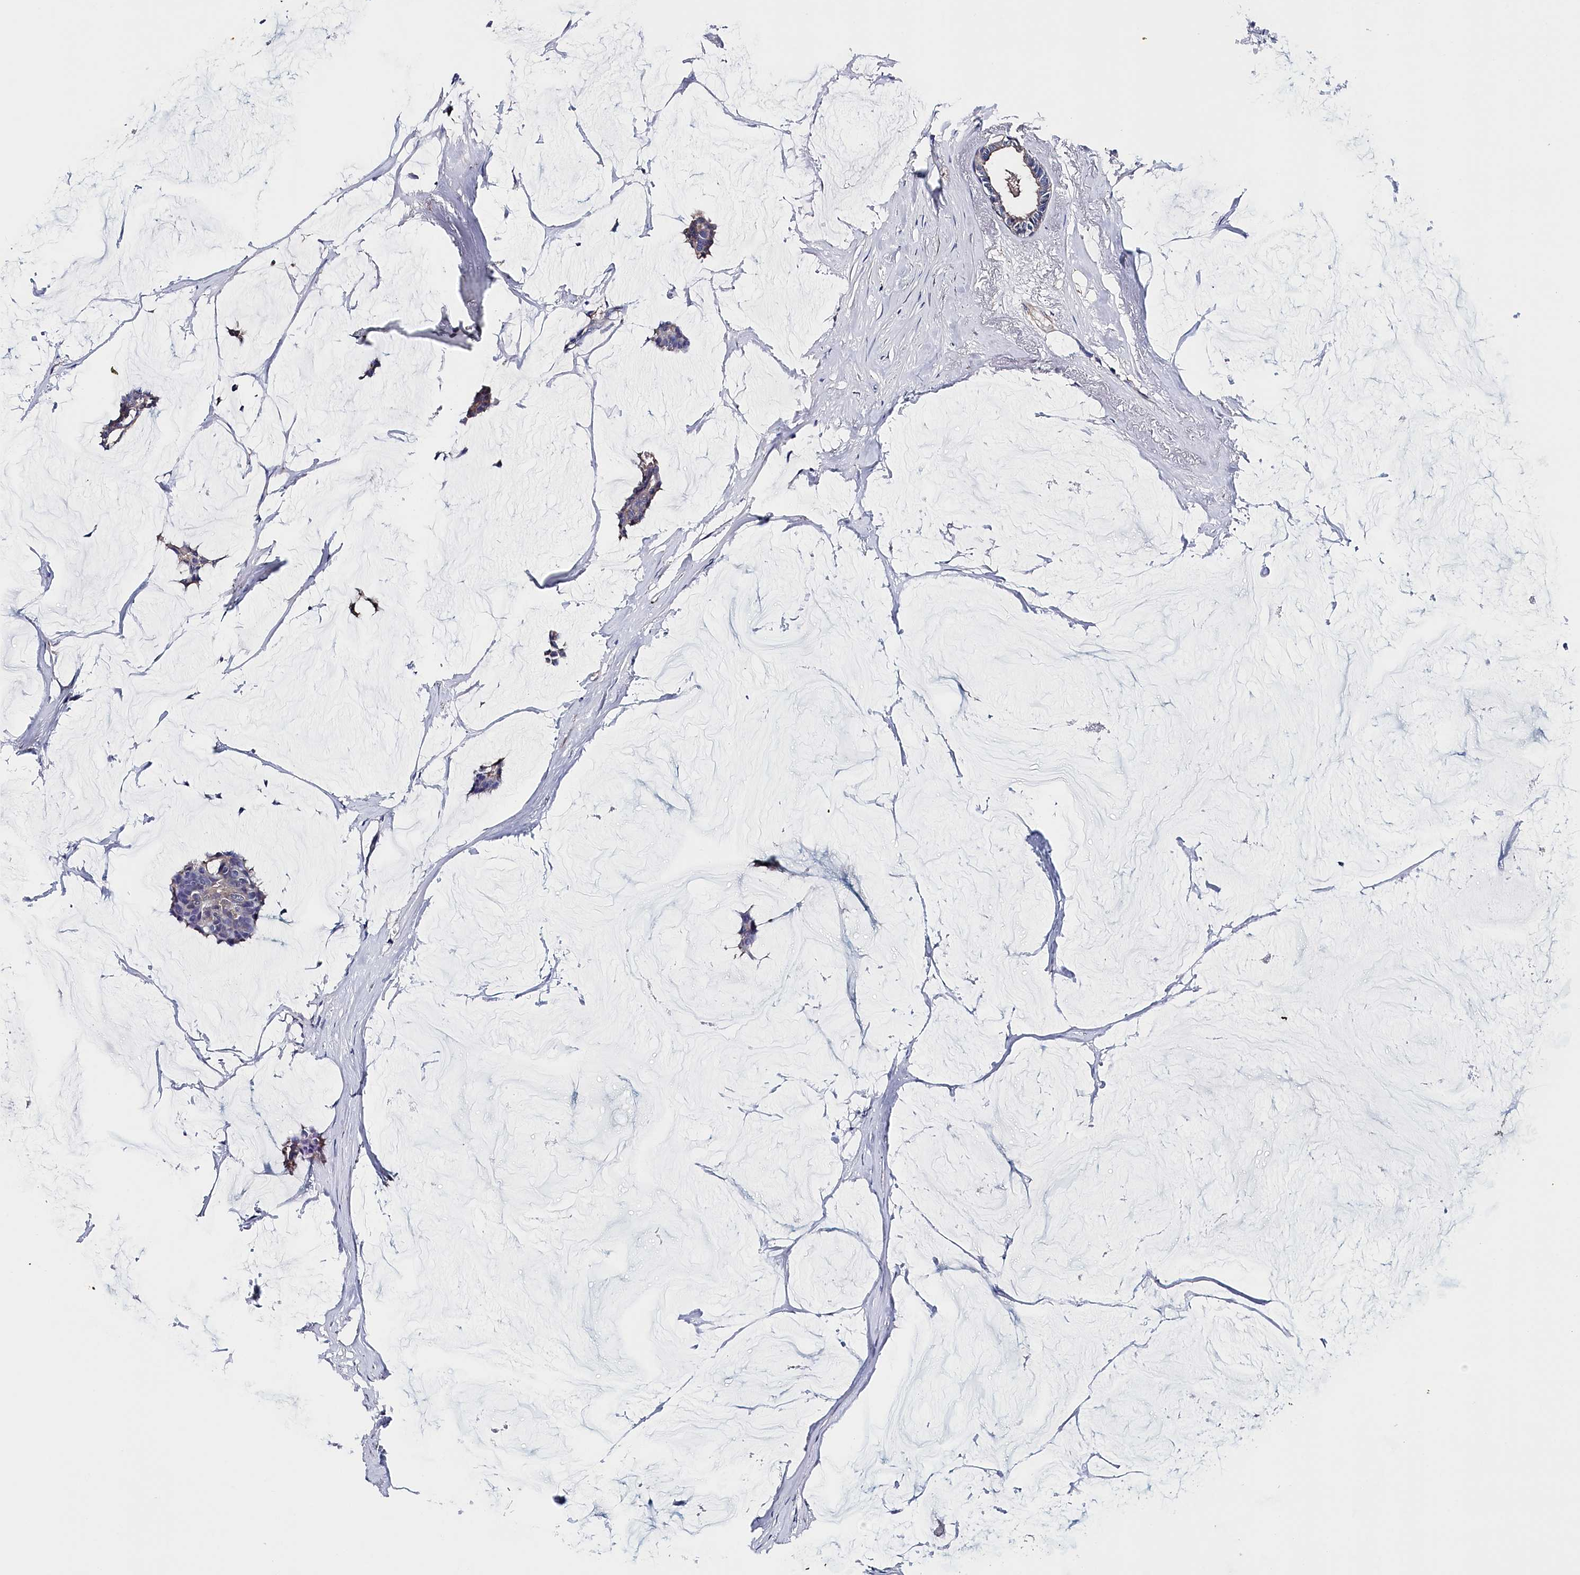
{"staining": {"intensity": "weak", "quantity": "<25%", "location": "cytoplasmic/membranous"}, "tissue": "breast cancer", "cell_type": "Tumor cells", "image_type": "cancer", "snomed": [{"axis": "morphology", "description": "Duct carcinoma"}, {"axis": "topography", "description": "Breast"}], "caption": "DAB (3,3'-diaminobenzidine) immunohistochemical staining of human breast infiltrating ductal carcinoma displays no significant positivity in tumor cells.", "gene": "BHMT", "patient": {"sex": "female", "age": 93}}